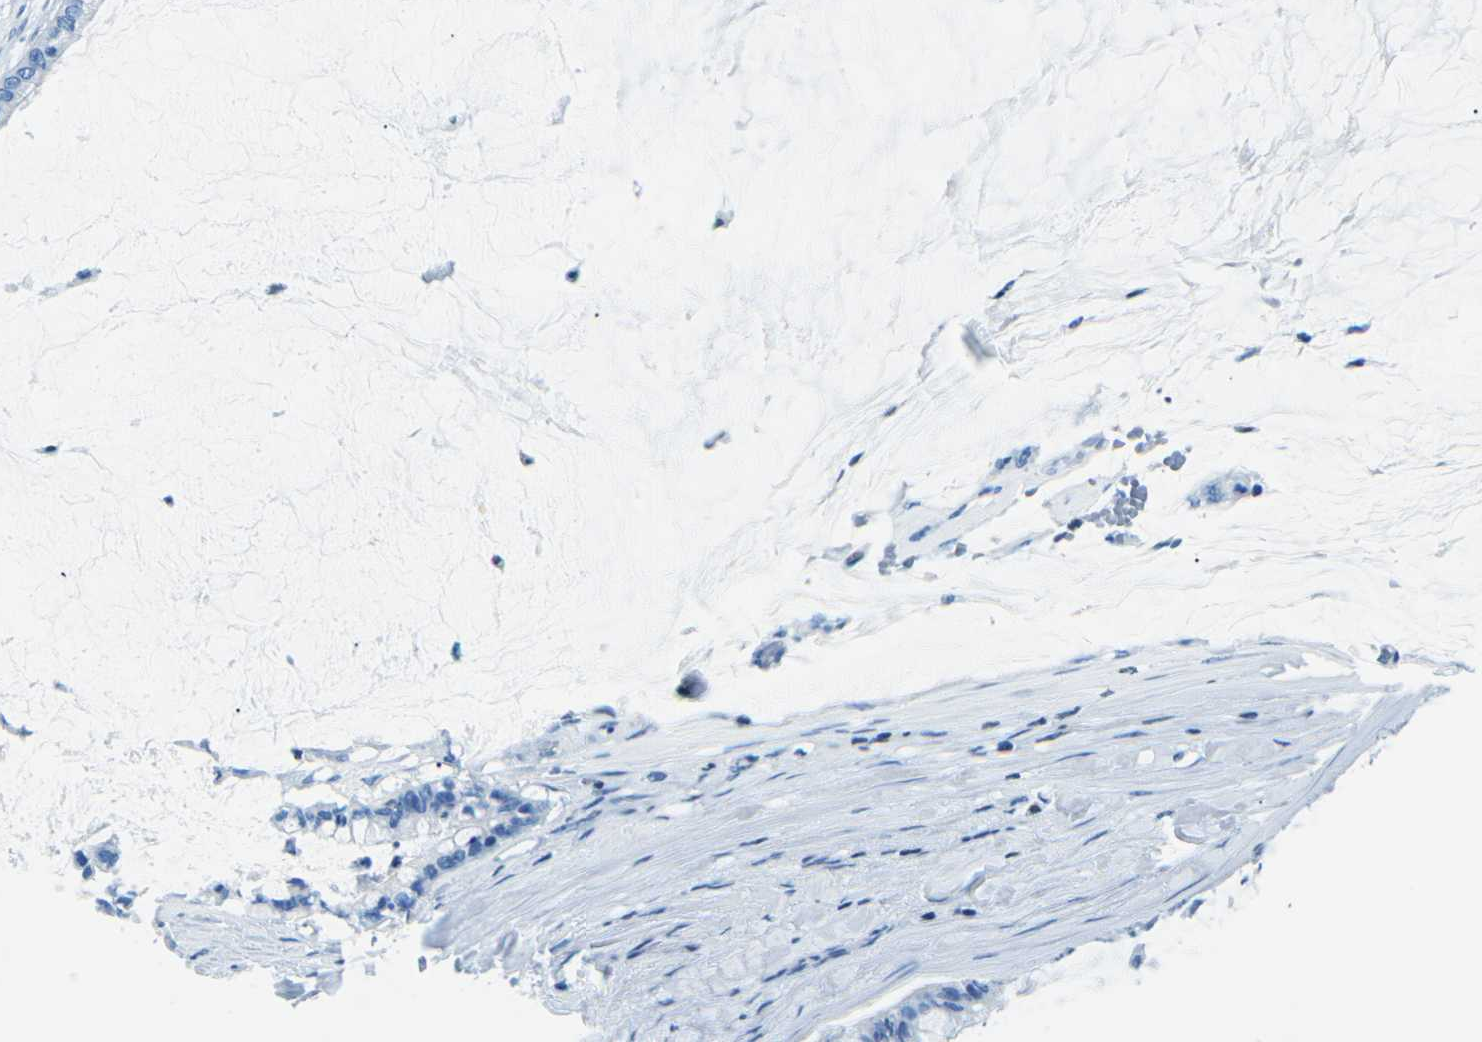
{"staining": {"intensity": "negative", "quantity": "none", "location": "none"}, "tissue": "pancreatic cancer", "cell_type": "Tumor cells", "image_type": "cancer", "snomed": [{"axis": "morphology", "description": "Adenocarcinoma, NOS"}, {"axis": "topography", "description": "Pancreas"}], "caption": "Tumor cells show no significant protein positivity in pancreatic adenocarcinoma. (Brightfield microscopy of DAB IHC at high magnification).", "gene": "CELF2", "patient": {"sex": "male", "age": 41}}